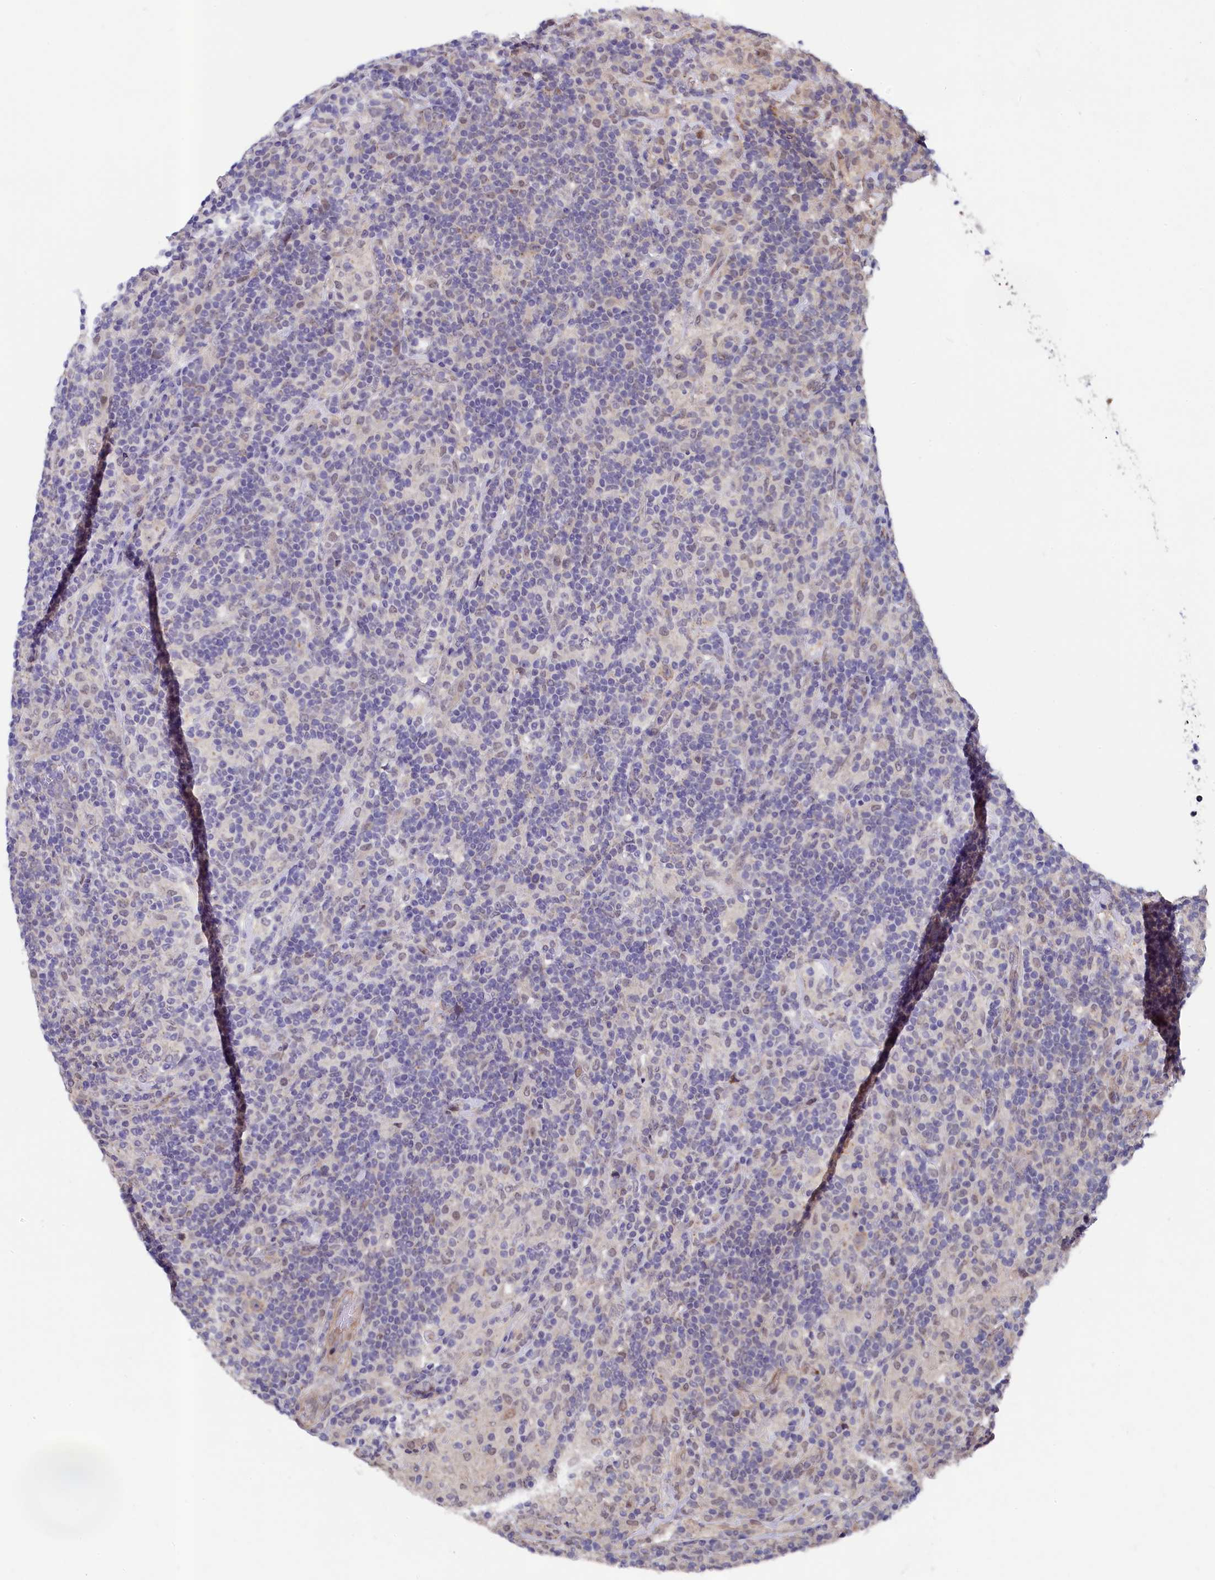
{"staining": {"intensity": "weak", "quantity": "25%-75%", "location": "nuclear"}, "tissue": "lymphoma", "cell_type": "Tumor cells", "image_type": "cancer", "snomed": [{"axis": "morphology", "description": "Hodgkin's disease, NOS"}, {"axis": "topography", "description": "Lymph node"}], "caption": "Hodgkin's disease stained with a brown dye demonstrates weak nuclear positive staining in about 25%-75% of tumor cells.", "gene": "LEO1", "patient": {"sex": "male", "age": 70}}